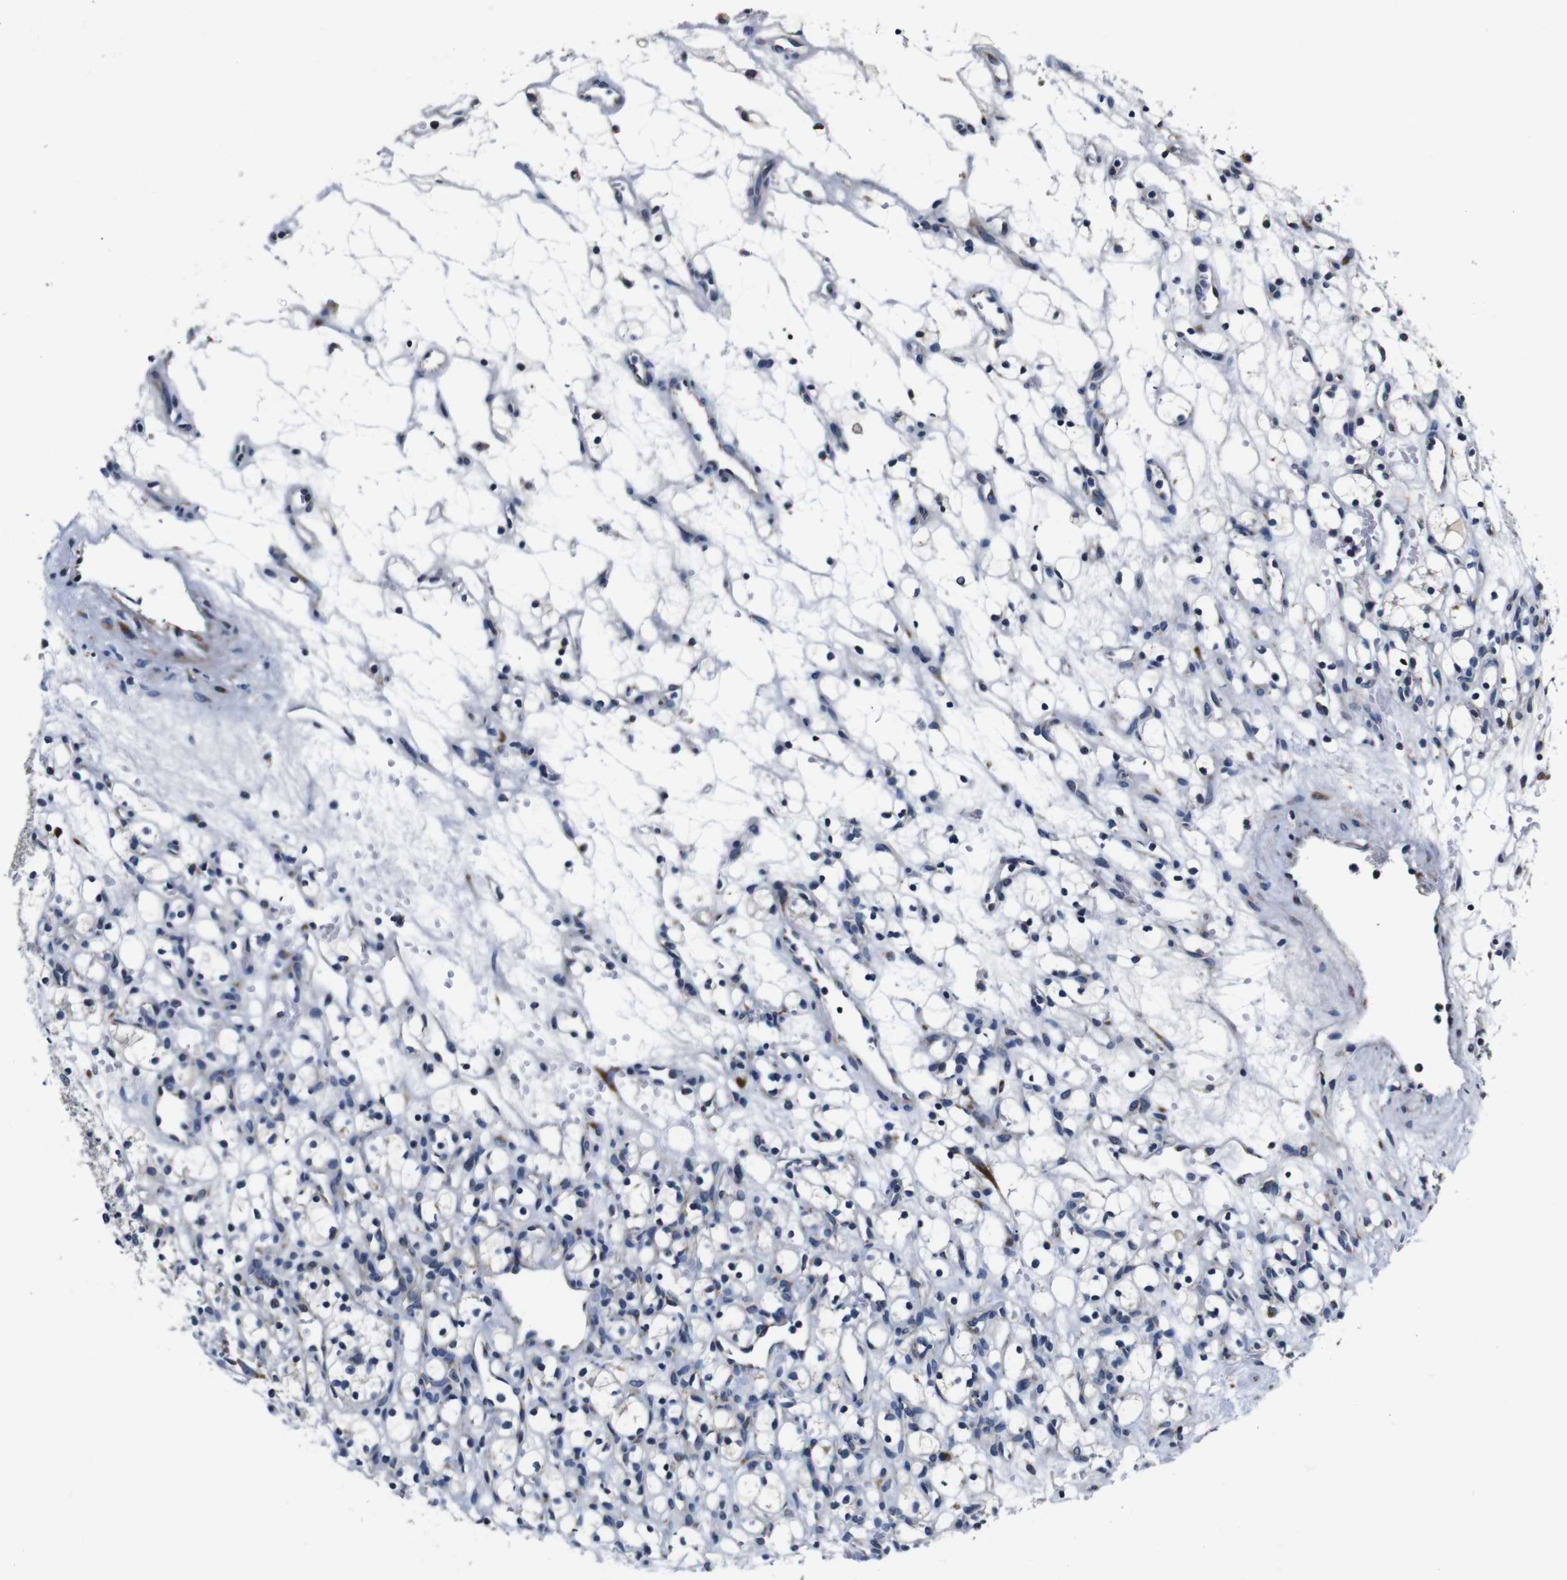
{"staining": {"intensity": "negative", "quantity": "none", "location": "none"}, "tissue": "renal cancer", "cell_type": "Tumor cells", "image_type": "cancer", "snomed": [{"axis": "morphology", "description": "Adenocarcinoma, NOS"}, {"axis": "topography", "description": "Kidney"}], "caption": "Immunohistochemistry photomicrograph of neoplastic tissue: human renal cancer stained with DAB (3,3'-diaminobenzidine) shows no significant protein positivity in tumor cells.", "gene": "FKBP14", "patient": {"sex": "female", "age": 60}}